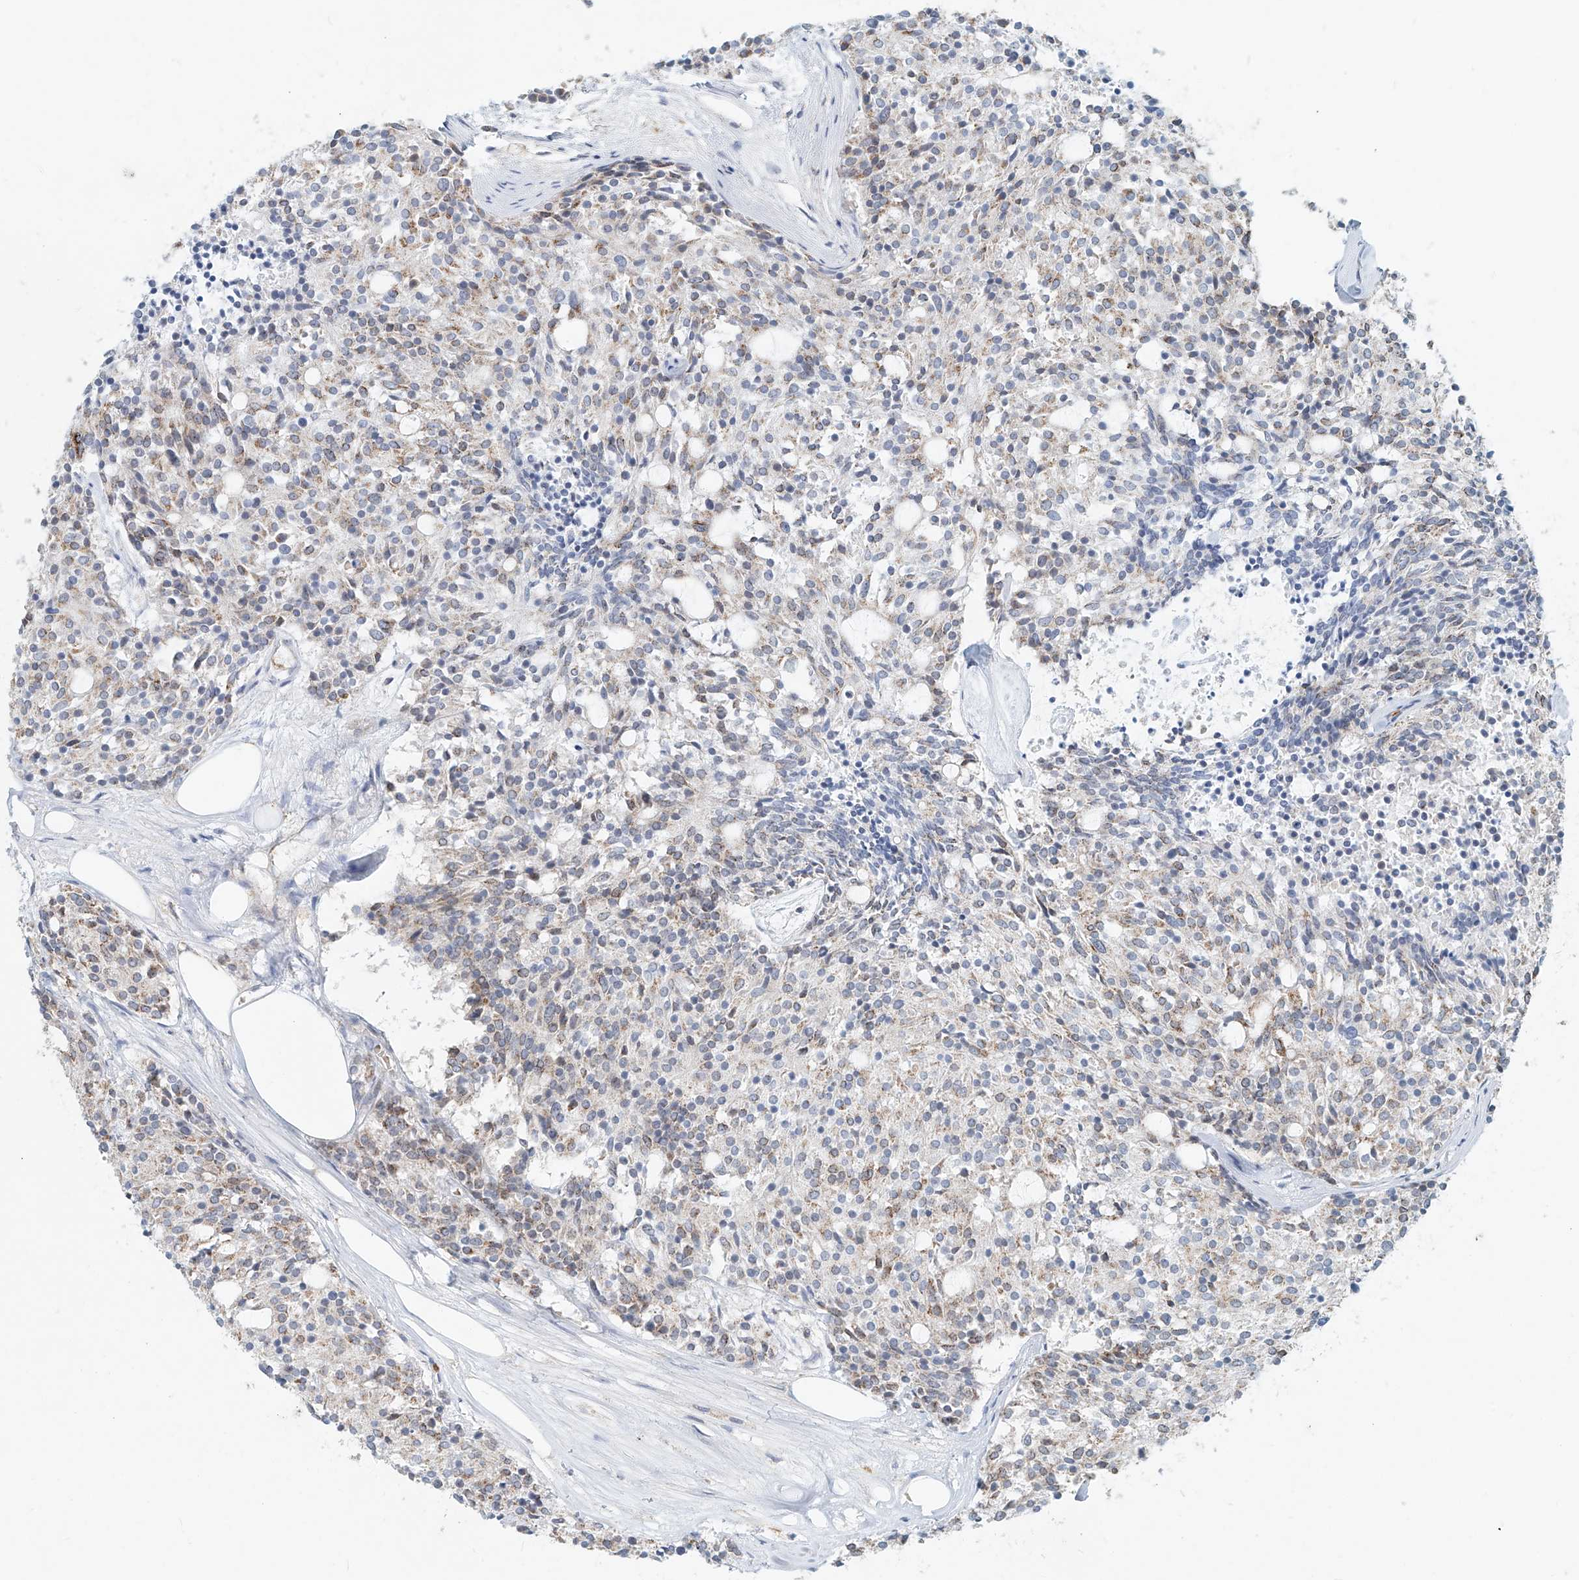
{"staining": {"intensity": "moderate", "quantity": "25%-75%", "location": "cytoplasmic/membranous"}, "tissue": "carcinoid", "cell_type": "Tumor cells", "image_type": "cancer", "snomed": [{"axis": "morphology", "description": "Carcinoid, malignant, NOS"}, {"axis": "topography", "description": "Pancreas"}], "caption": "An image showing moderate cytoplasmic/membranous staining in approximately 25%-75% of tumor cells in carcinoid (malignant), as visualized by brown immunohistochemical staining.", "gene": "PTPRA", "patient": {"sex": "female", "age": 54}}